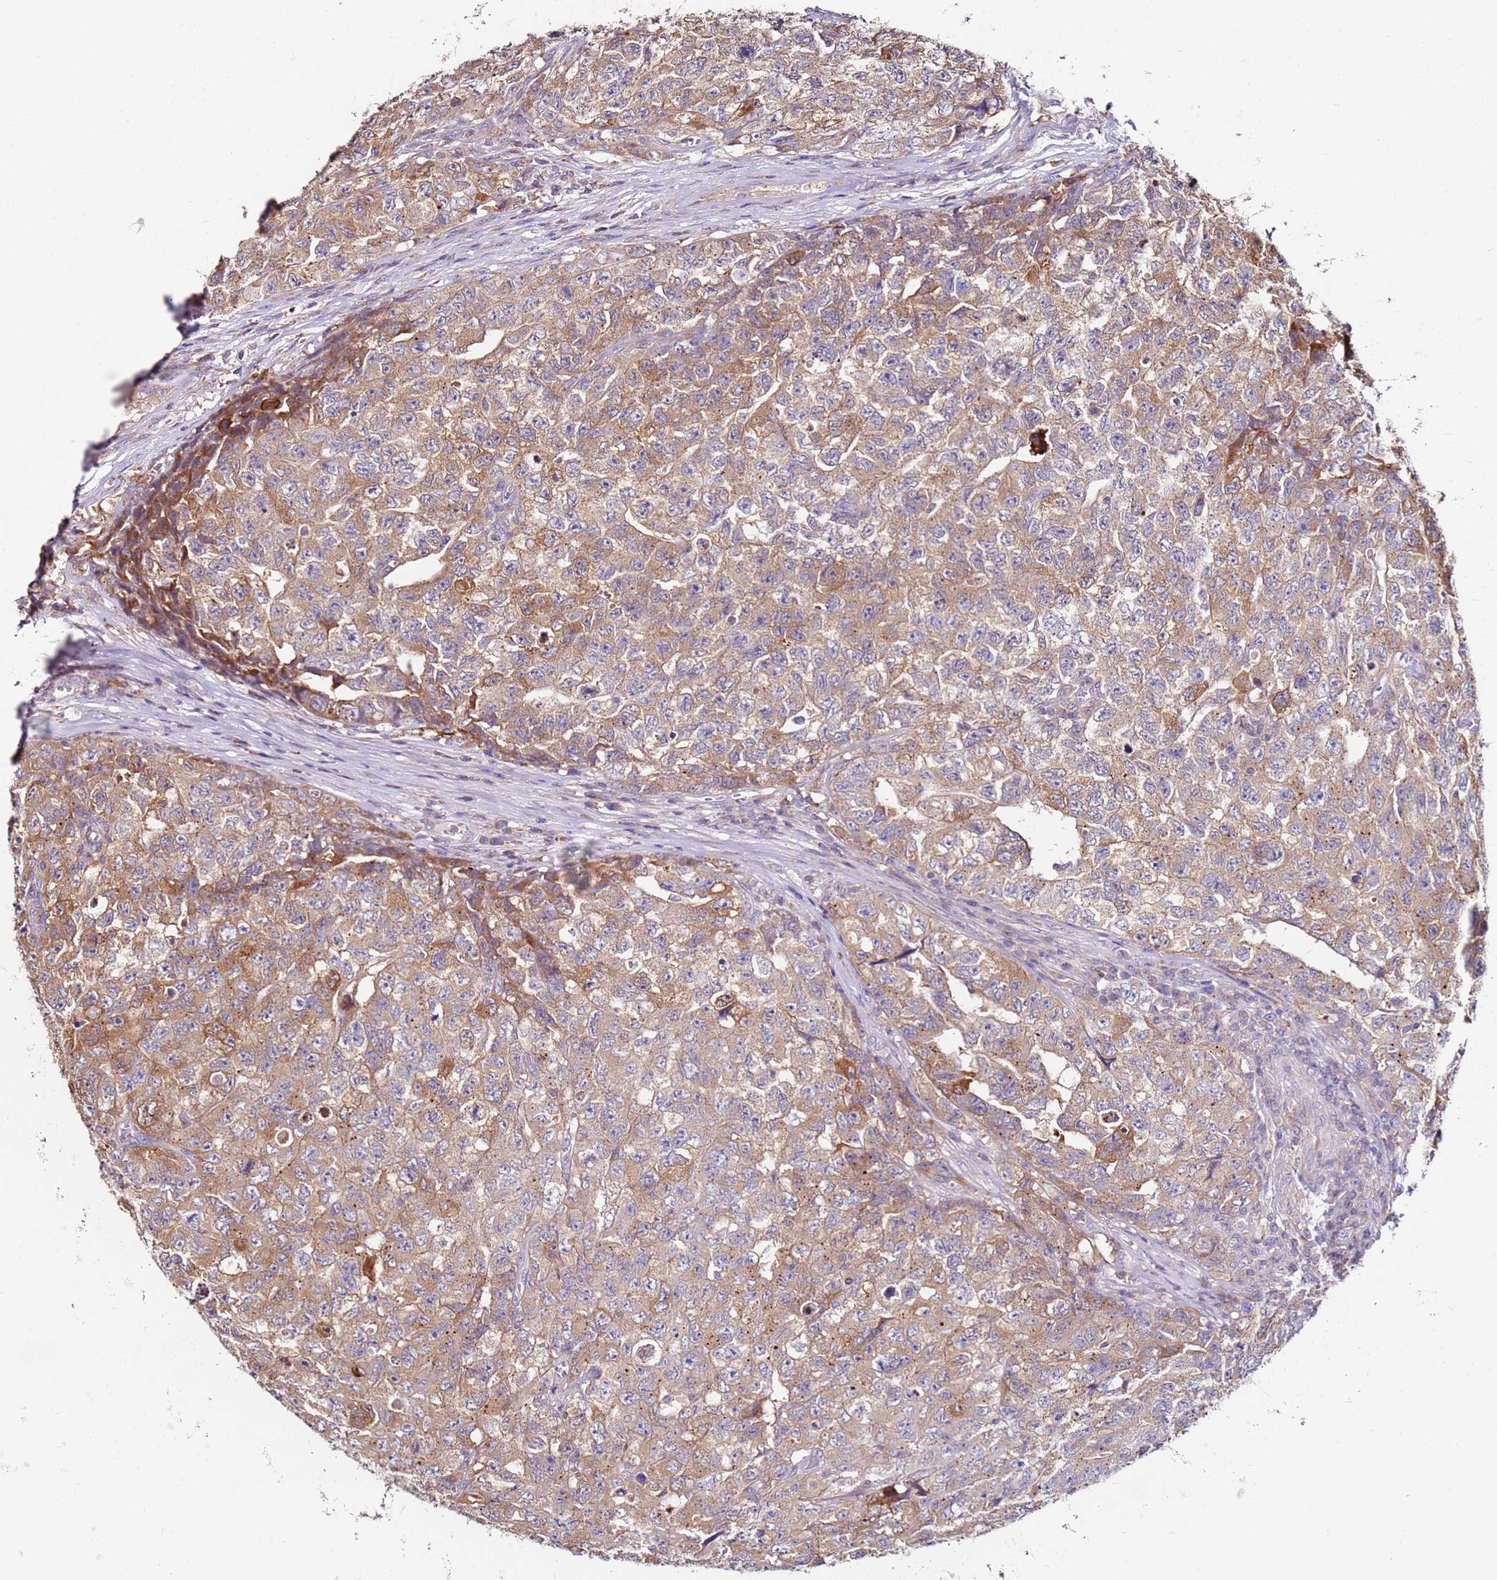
{"staining": {"intensity": "moderate", "quantity": ">75%", "location": "cytoplasmic/membranous"}, "tissue": "testis cancer", "cell_type": "Tumor cells", "image_type": "cancer", "snomed": [{"axis": "morphology", "description": "Carcinoma, Embryonal, NOS"}, {"axis": "topography", "description": "Testis"}], "caption": "A high-resolution micrograph shows IHC staining of testis cancer (embryonal carcinoma), which demonstrates moderate cytoplasmic/membranous positivity in approximately >75% of tumor cells.", "gene": "CNOT9", "patient": {"sex": "male", "age": 31}}